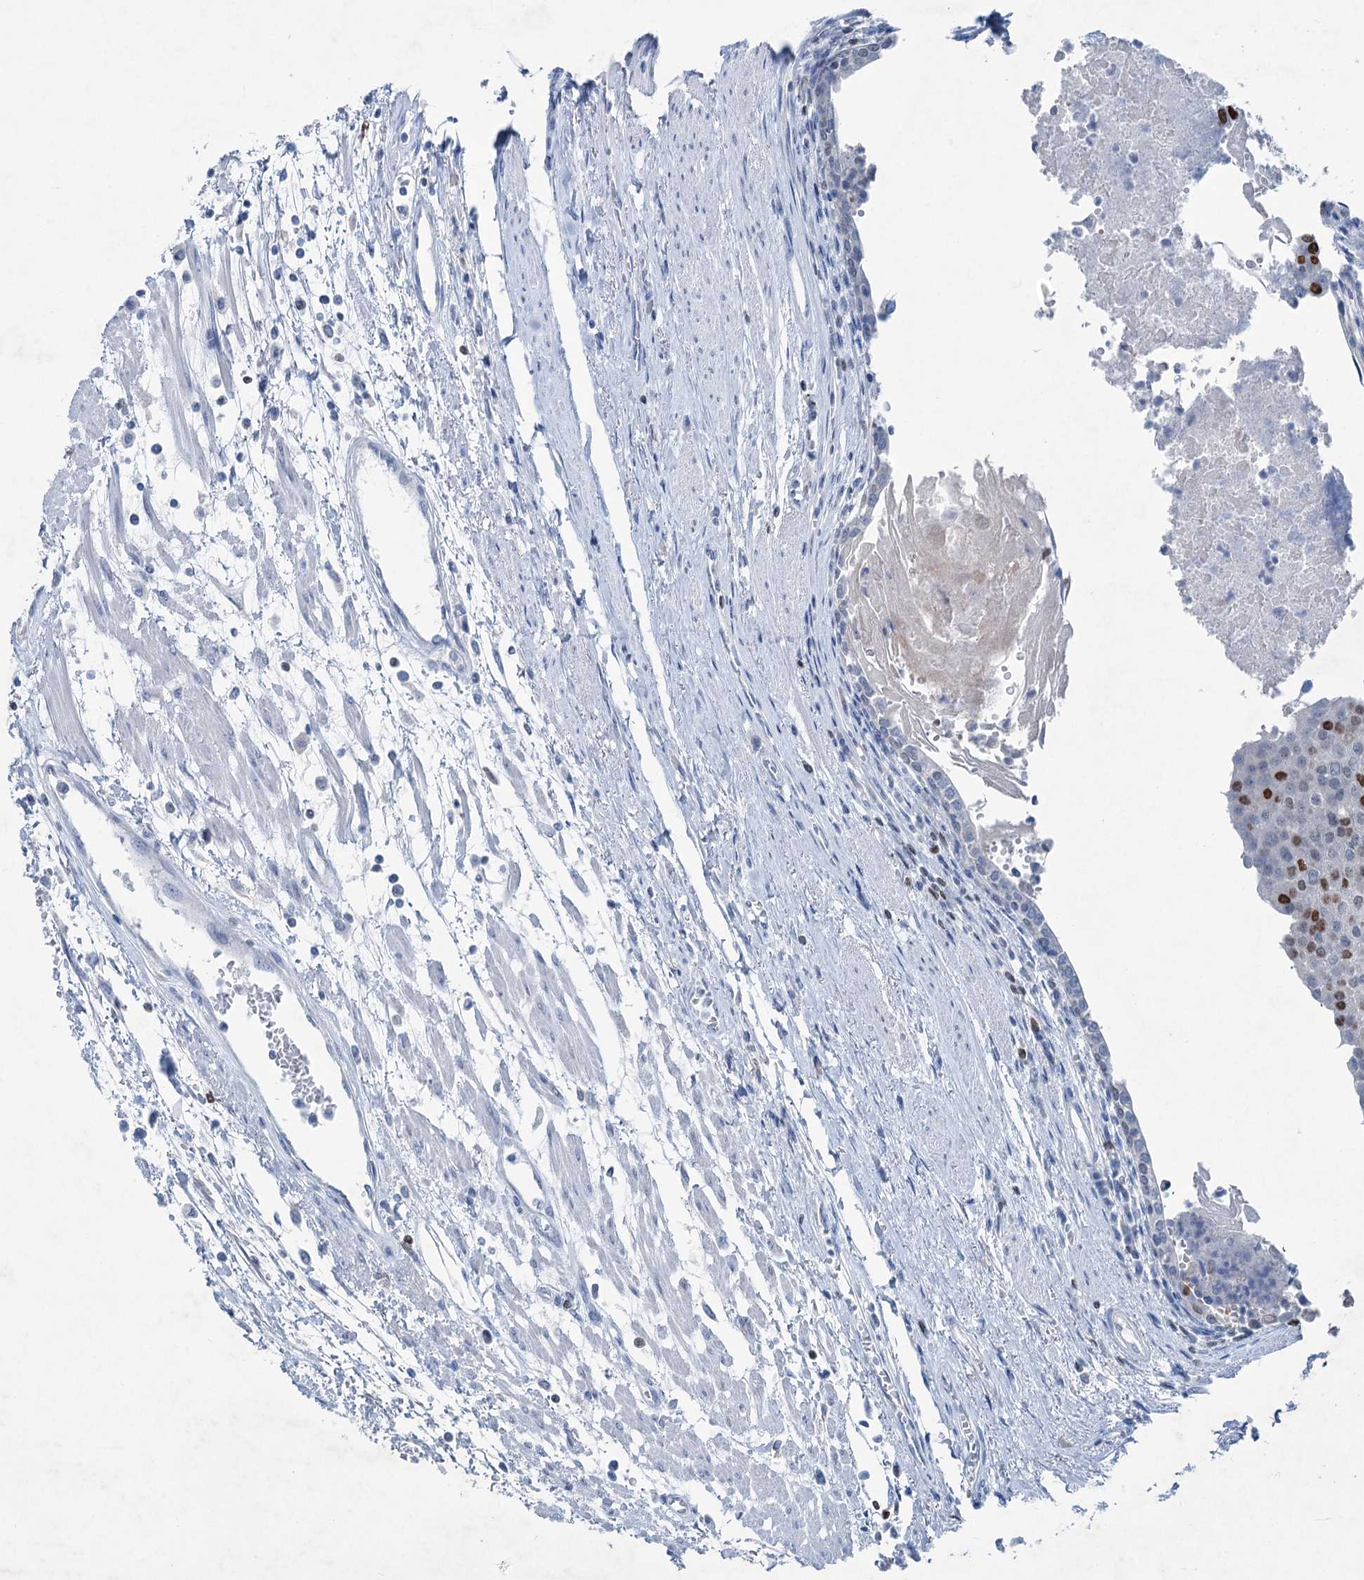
{"staining": {"intensity": "strong", "quantity": "25%-75%", "location": "nuclear"}, "tissue": "urothelial cancer", "cell_type": "Tumor cells", "image_type": "cancer", "snomed": [{"axis": "morphology", "description": "Urothelial carcinoma, High grade"}, {"axis": "topography", "description": "Urinary bladder"}], "caption": "Immunohistochemistry of human urothelial carcinoma (high-grade) exhibits high levels of strong nuclear expression in approximately 25%-75% of tumor cells. Immunohistochemistry stains the protein of interest in brown and the nuclei are stained blue.", "gene": "ELP4", "patient": {"sex": "female", "age": 85}}